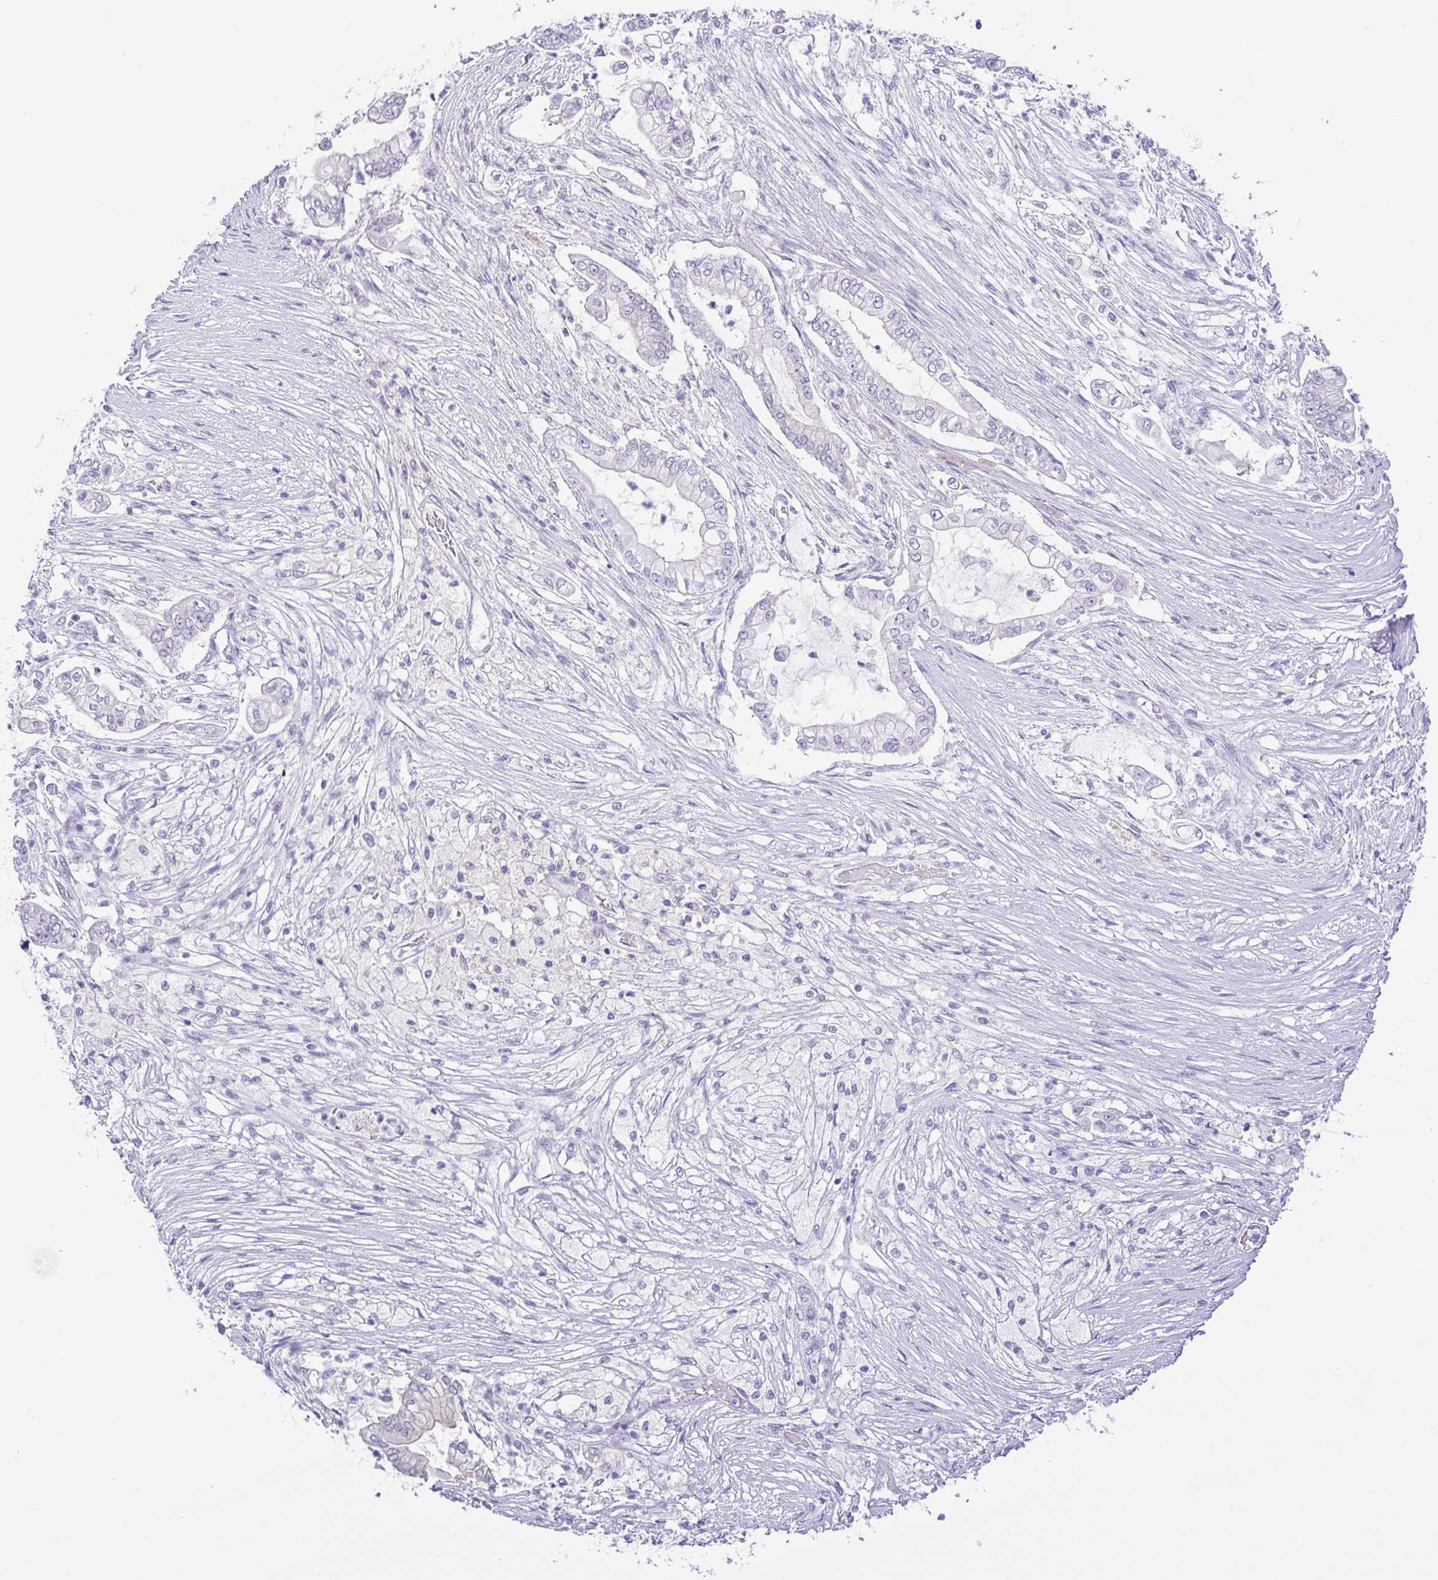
{"staining": {"intensity": "negative", "quantity": "none", "location": "none"}, "tissue": "pancreatic cancer", "cell_type": "Tumor cells", "image_type": "cancer", "snomed": [{"axis": "morphology", "description": "Adenocarcinoma, NOS"}, {"axis": "topography", "description": "Pancreas"}], "caption": "Protein analysis of pancreatic cancer (adenocarcinoma) reveals no significant expression in tumor cells.", "gene": "EPB42", "patient": {"sex": "female", "age": 69}}